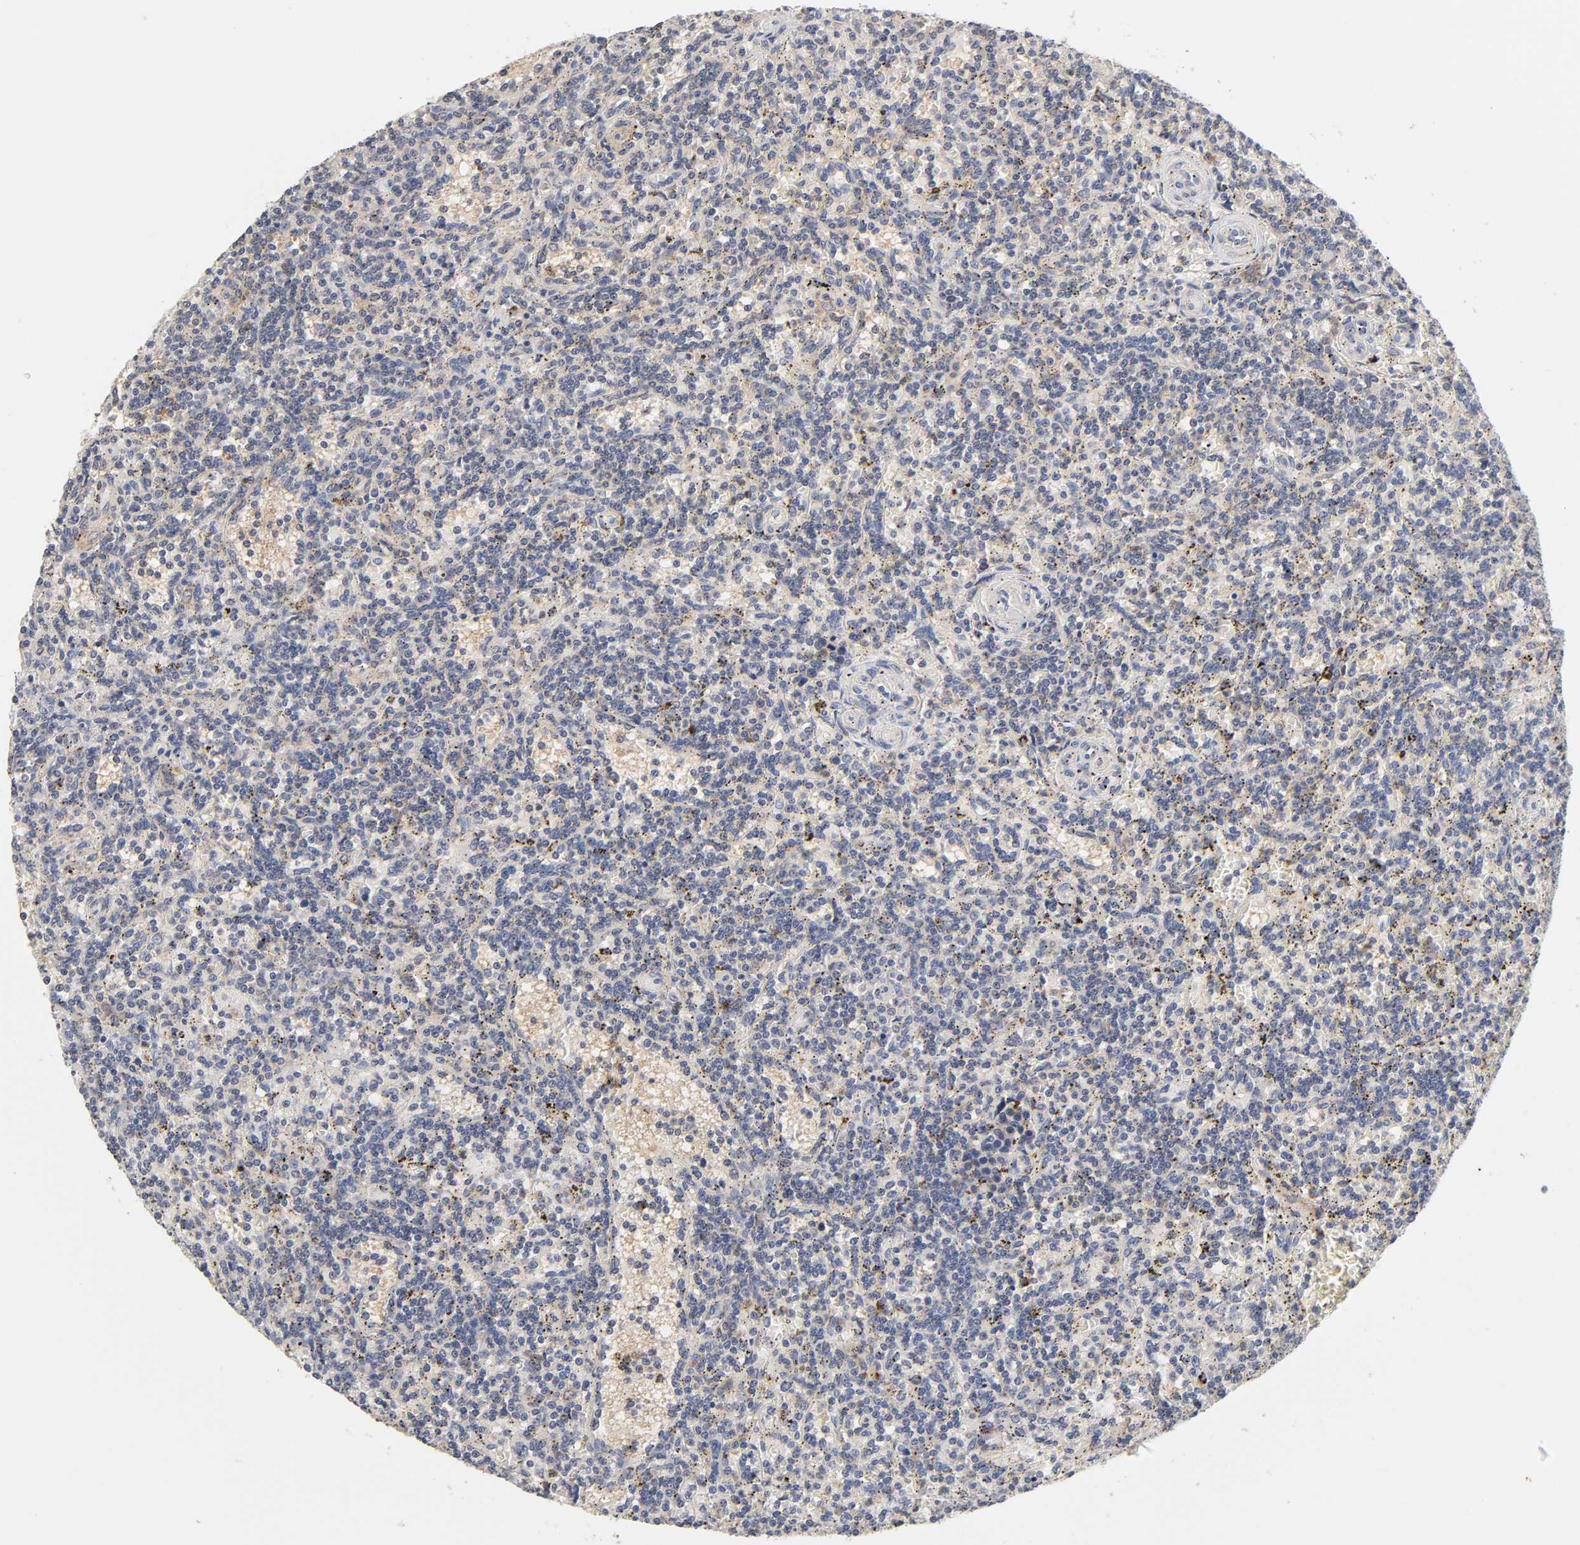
{"staining": {"intensity": "weak", "quantity": "<25%", "location": "cytoplasmic/membranous"}, "tissue": "lymphoma", "cell_type": "Tumor cells", "image_type": "cancer", "snomed": [{"axis": "morphology", "description": "Malignant lymphoma, non-Hodgkin's type, Low grade"}, {"axis": "topography", "description": "Spleen"}], "caption": "The histopathology image demonstrates no staining of tumor cells in low-grade malignant lymphoma, non-Hodgkin's type.", "gene": "CXADR", "patient": {"sex": "male", "age": 73}}